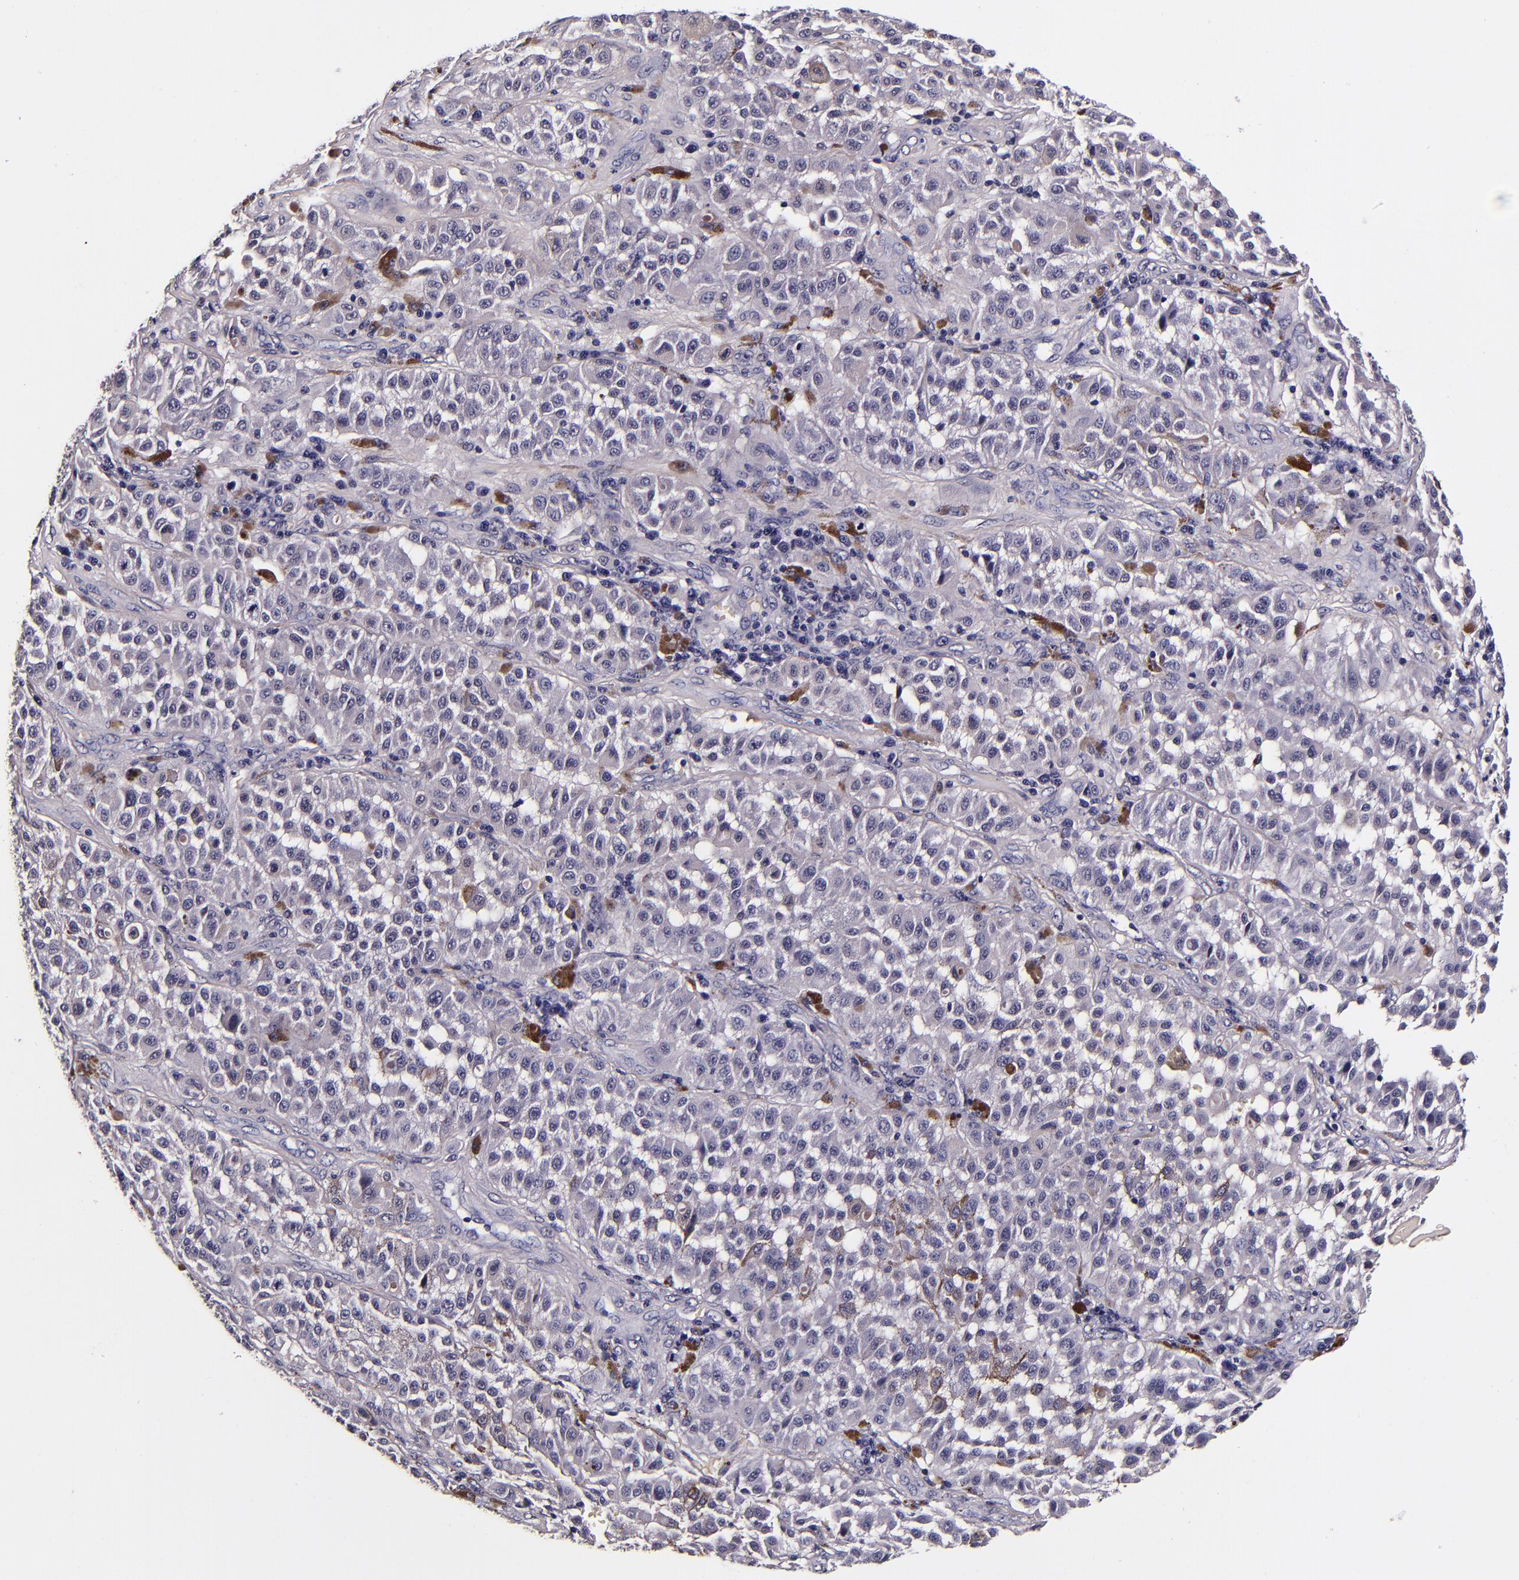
{"staining": {"intensity": "negative", "quantity": "none", "location": "none"}, "tissue": "melanoma", "cell_type": "Tumor cells", "image_type": "cancer", "snomed": [{"axis": "morphology", "description": "Malignant melanoma, NOS"}, {"axis": "topography", "description": "Skin"}], "caption": "Human melanoma stained for a protein using immunohistochemistry (IHC) reveals no staining in tumor cells.", "gene": "FBN1", "patient": {"sex": "female", "age": 64}}